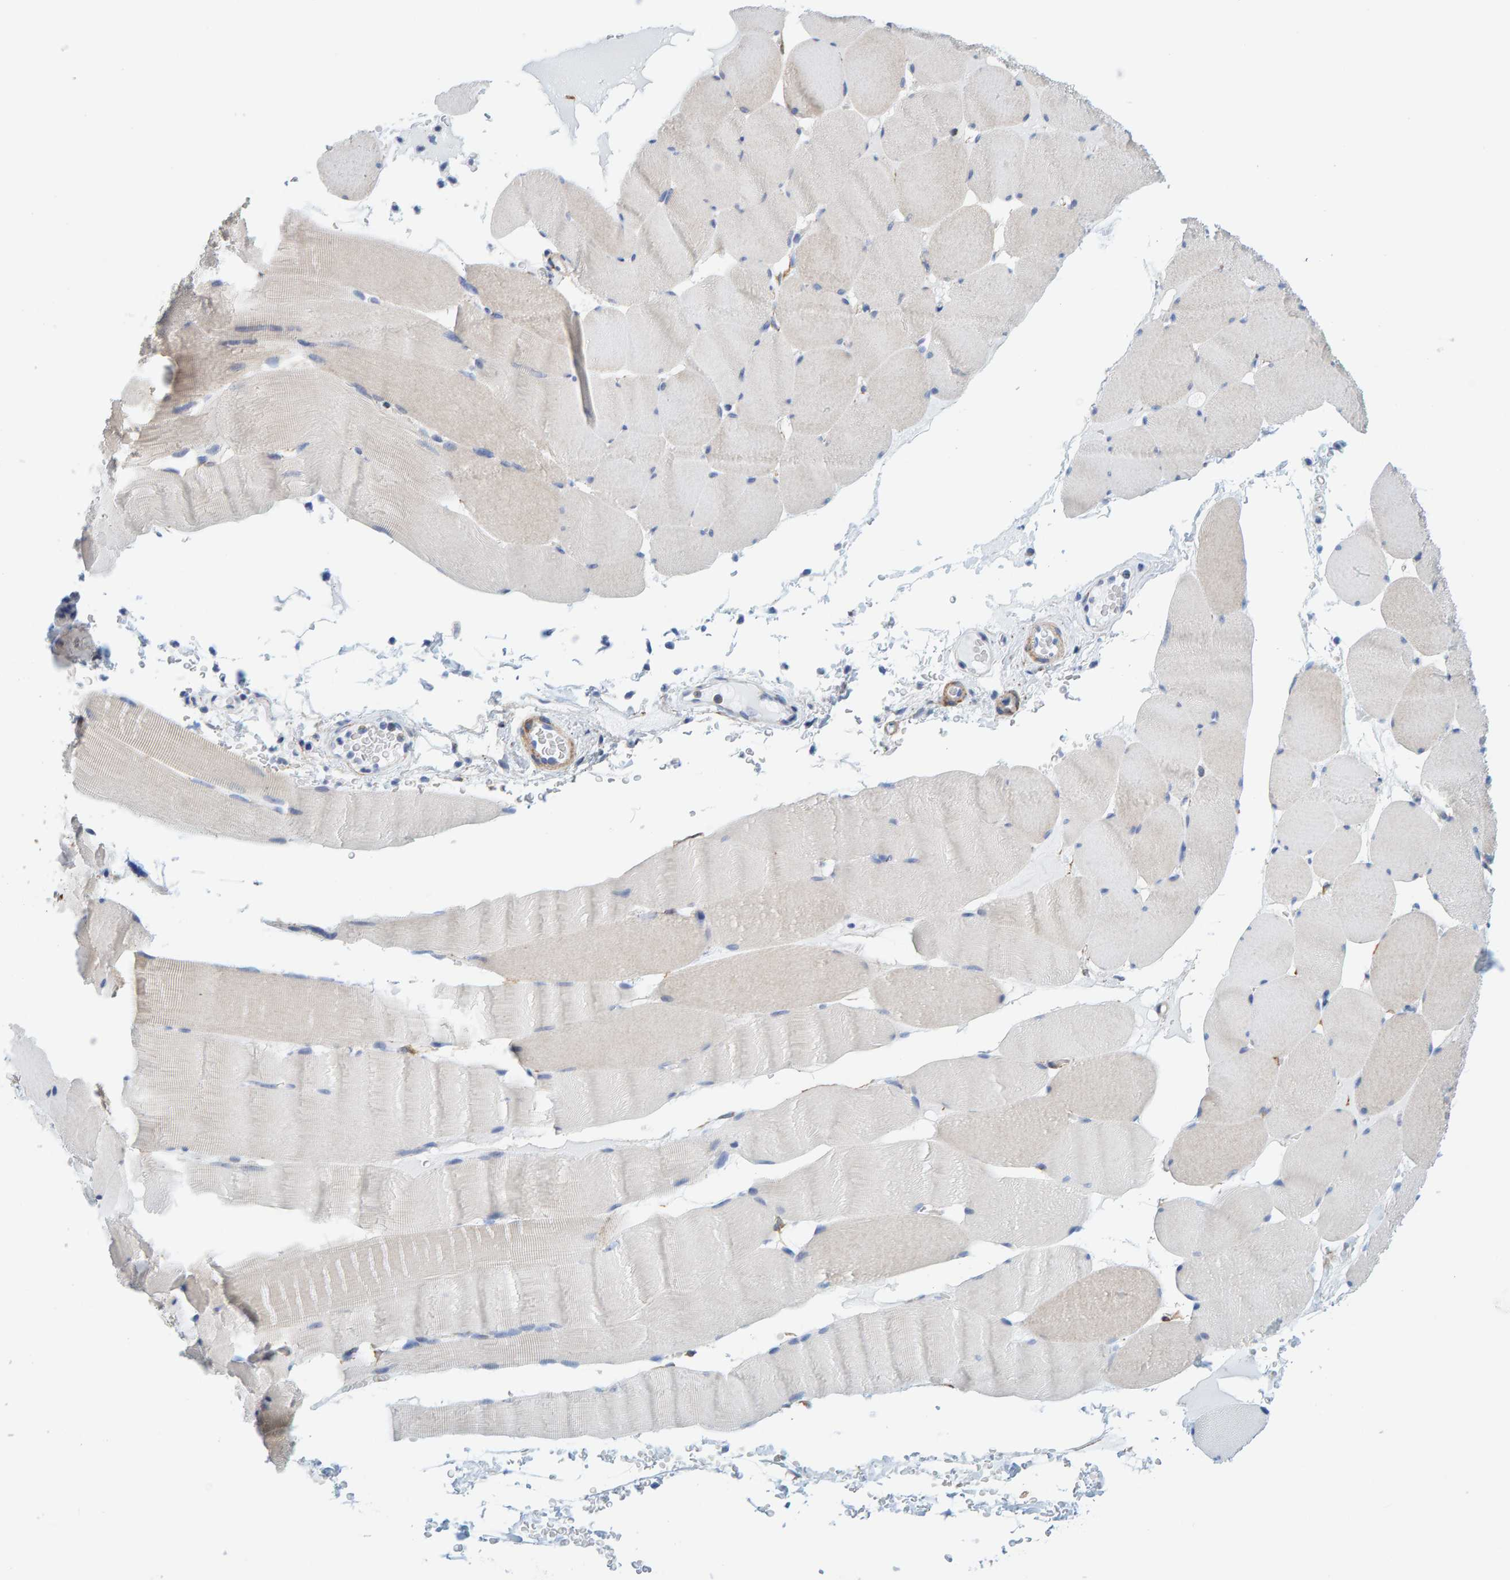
{"staining": {"intensity": "negative", "quantity": "none", "location": "none"}, "tissue": "skeletal muscle", "cell_type": "Myocytes", "image_type": "normal", "snomed": [{"axis": "morphology", "description": "Normal tissue, NOS"}, {"axis": "topography", "description": "Skeletal muscle"}], "caption": "This micrograph is of benign skeletal muscle stained with IHC to label a protein in brown with the nuclei are counter-stained blue. There is no expression in myocytes. The staining was performed using DAB to visualize the protein expression in brown, while the nuclei were stained in blue with hematoxylin (Magnification: 20x).", "gene": "MAP1B", "patient": {"sex": "male", "age": 62}}